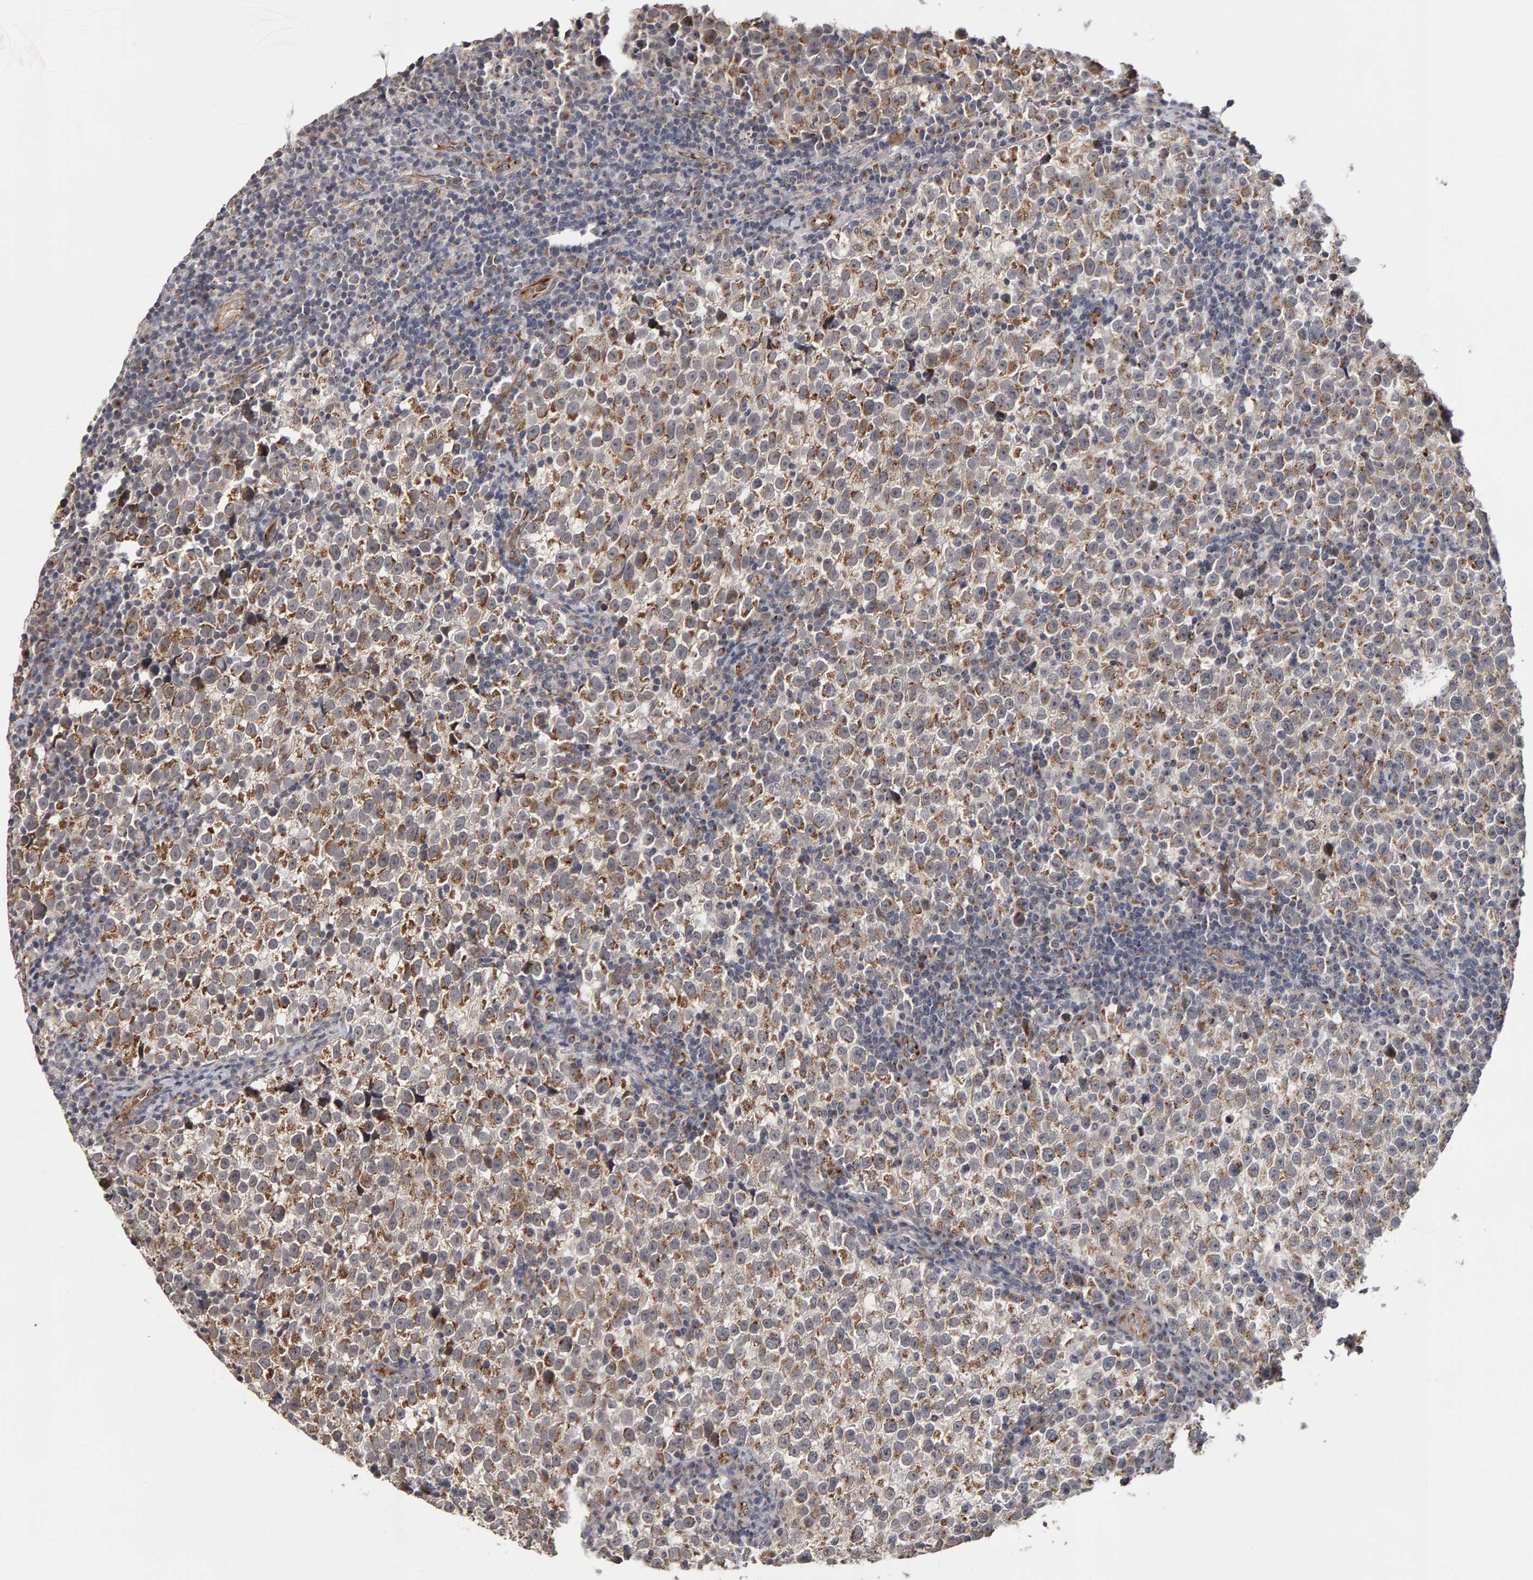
{"staining": {"intensity": "moderate", "quantity": "25%-75%", "location": "cytoplasmic/membranous"}, "tissue": "testis cancer", "cell_type": "Tumor cells", "image_type": "cancer", "snomed": [{"axis": "morphology", "description": "Normal tissue, NOS"}, {"axis": "morphology", "description": "Seminoma, NOS"}, {"axis": "topography", "description": "Testis"}], "caption": "There is medium levels of moderate cytoplasmic/membranous positivity in tumor cells of testis cancer, as demonstrated by immunohistochemical staining (brown color).", "gene": "CANT1", "patient": {"sex": "male", "age": 43}}